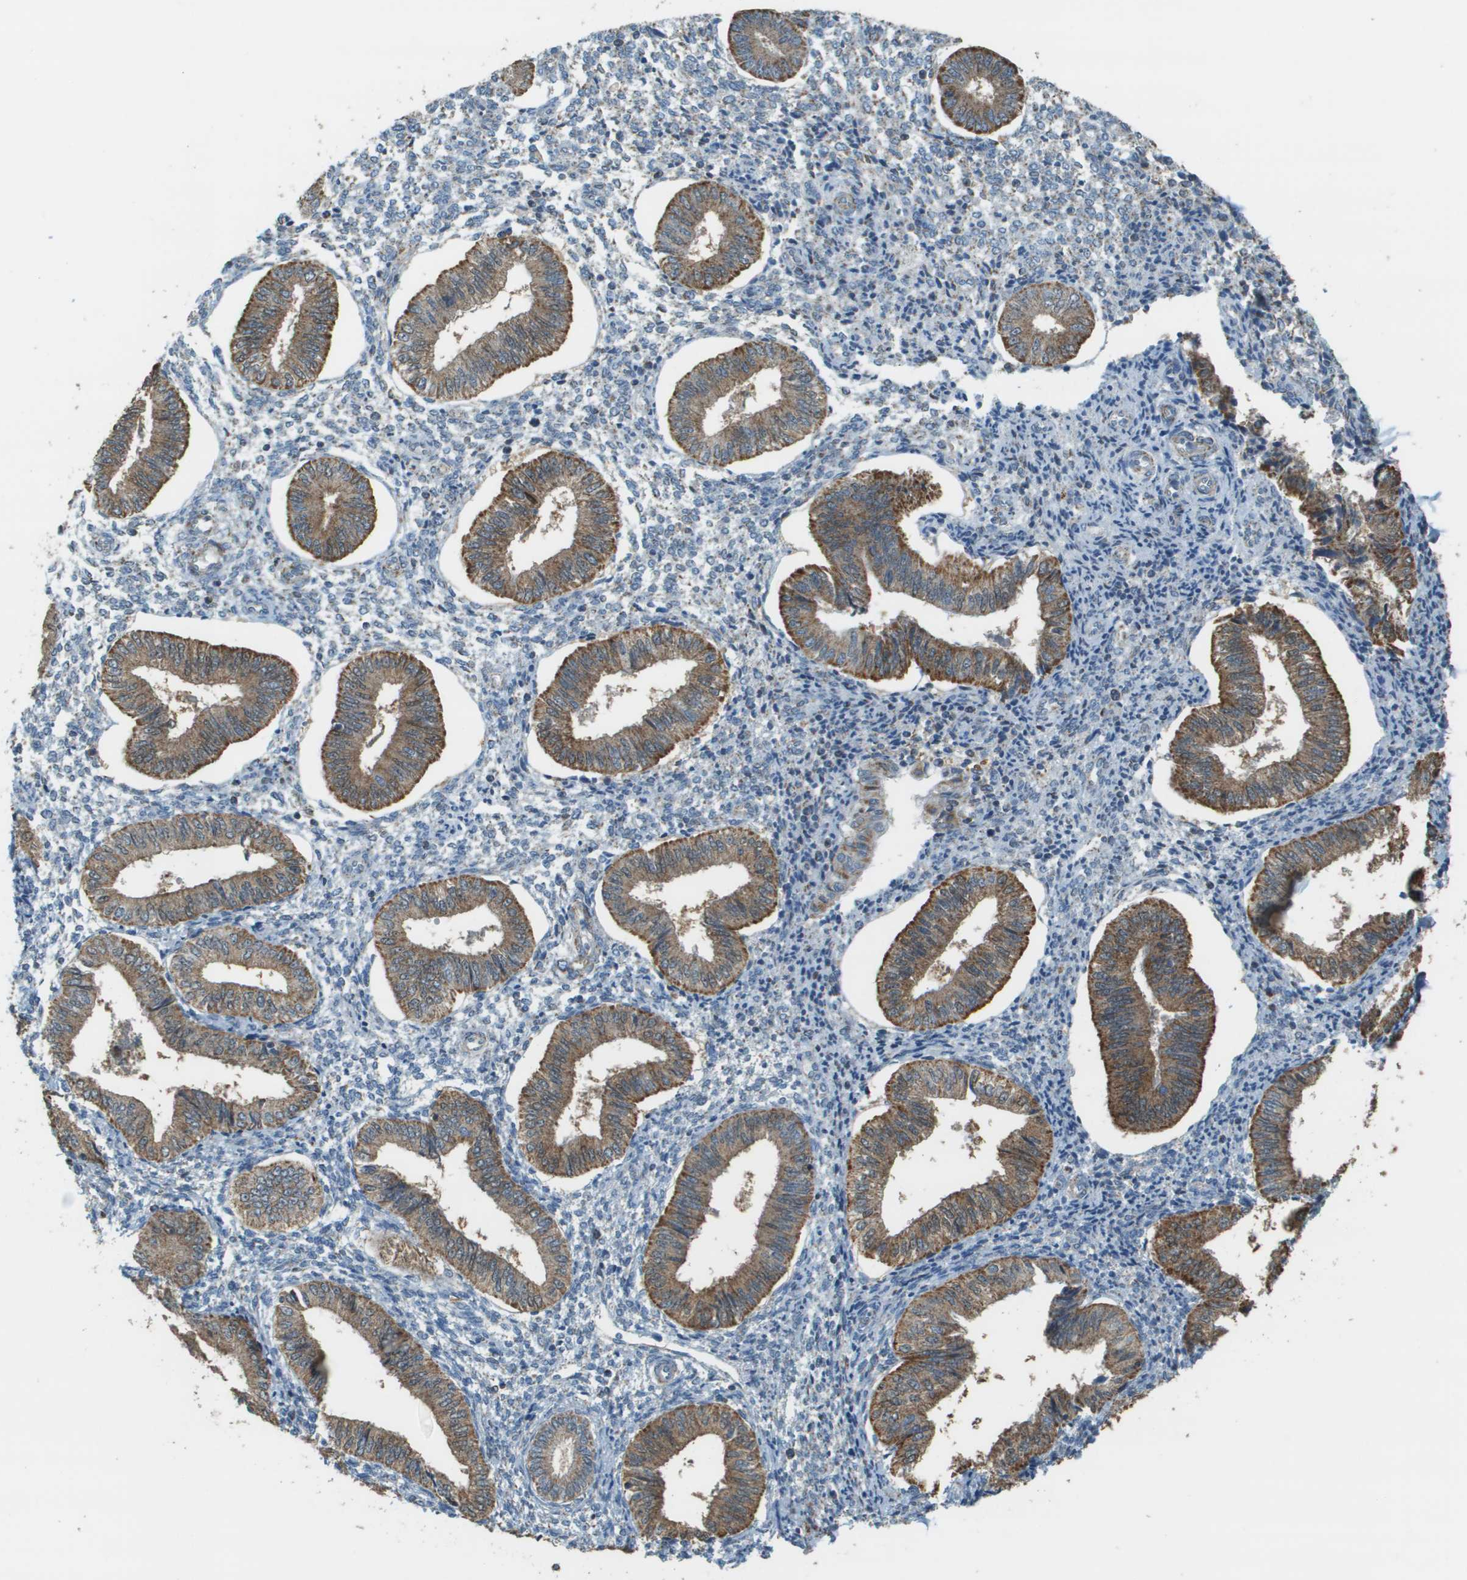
{"staining": {"intensity": "negative", "quantity": "none", "location": "none"}, "tissue": "endometrium", "cell_type": "Cells in endometrial stroma", "image_type": "normal", "snomed": [{"axis": "morphology", "description": "Normal tissue, NOS"}, {"axis": "topography", "description": "Endometrium"}], "caption": "The image displays no significant staining in cells in endometrial stroma of endometrium.", "gene": "FH", "patient": {"sex": "female", "age": 50}}